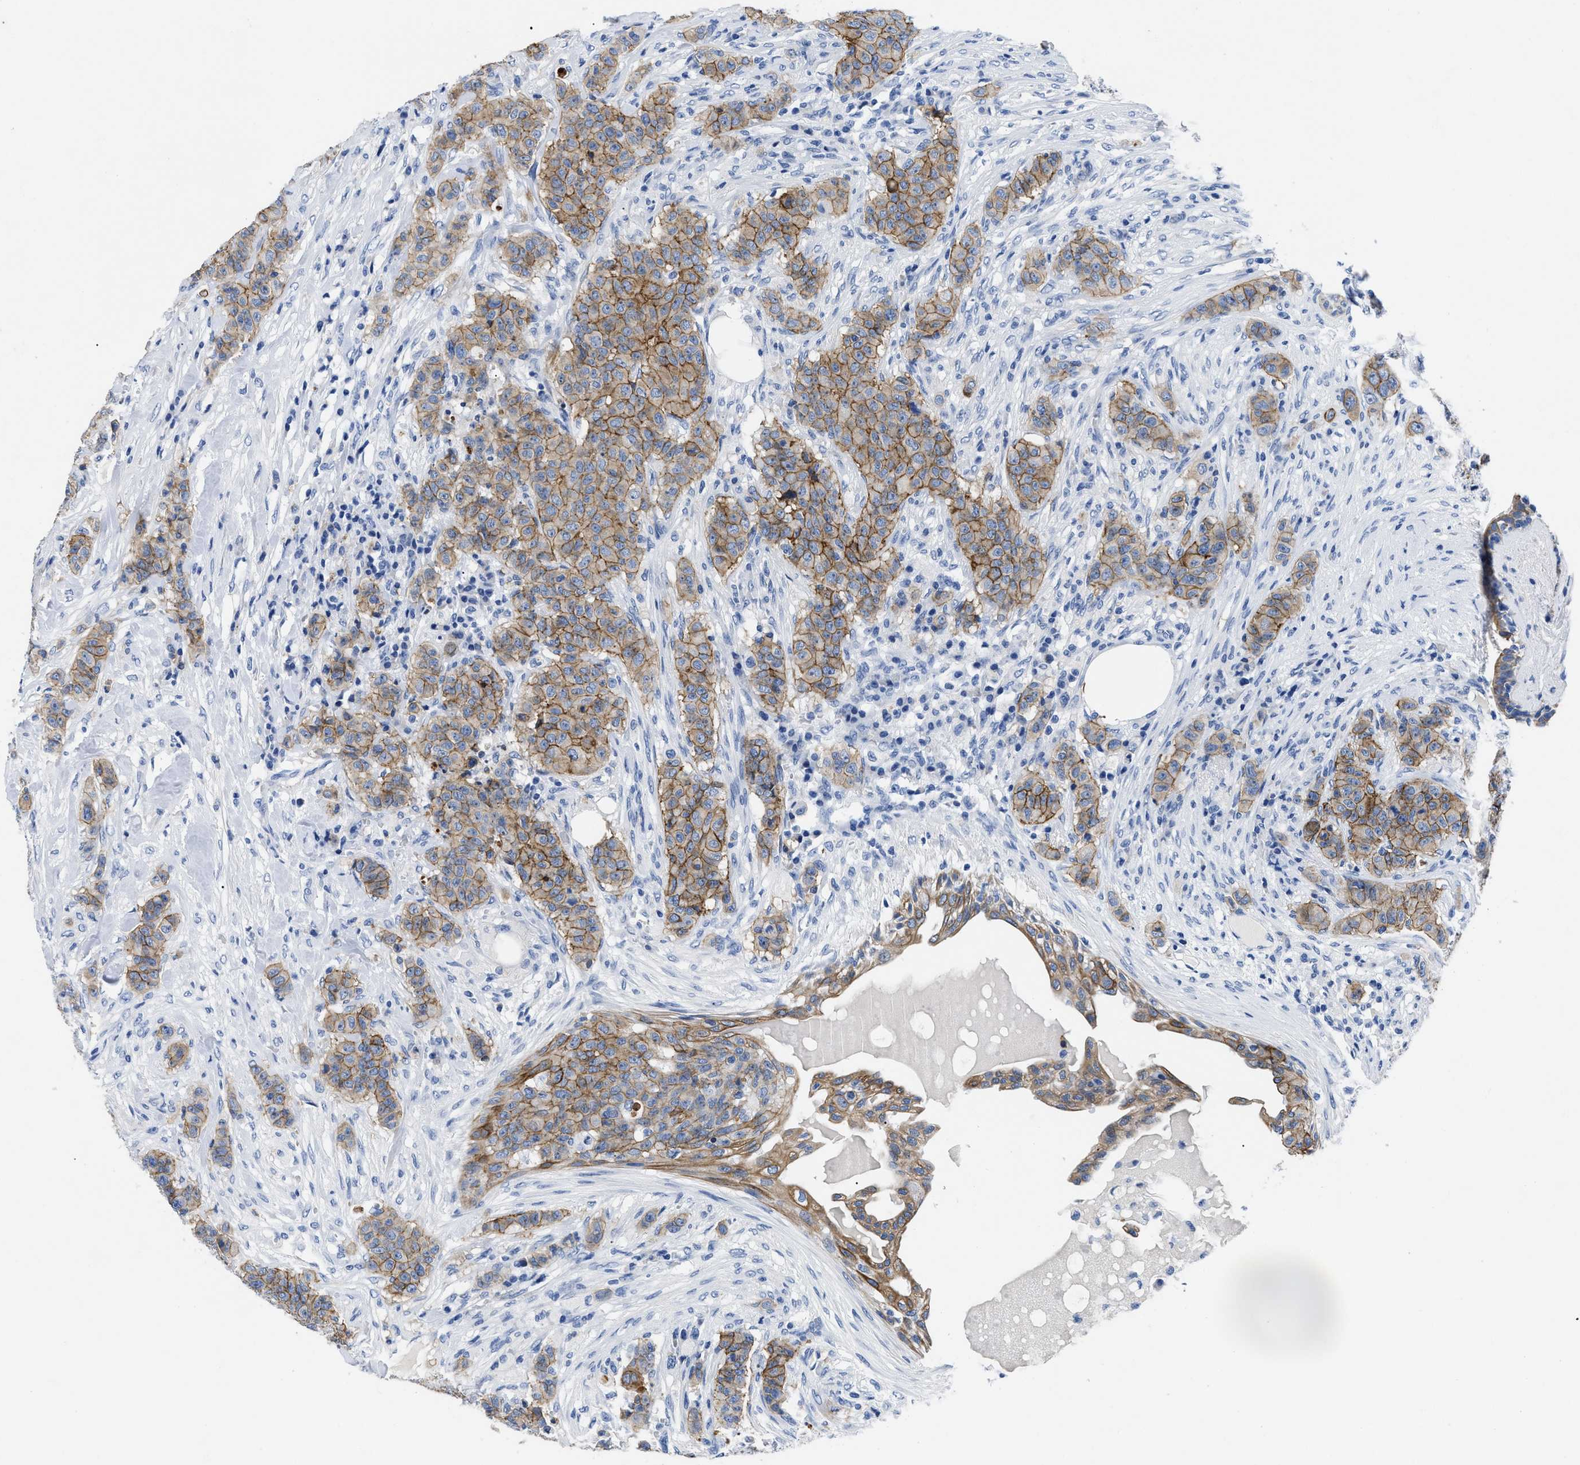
{"staining": {"intensity": "moderate", "quantity": ">75%", "location": "cytoplasmic/membranous"}, "tissue": "breast cancer", "cell_type": "Tumor cells", "image_type": "cancer", "snomed": [{"axis": "morphology", "description": "Normal tissue, NOS"}, {"axis": "morphology", "description": "Duct carcinoma"}, {"axis": "topography", "description": "Breast"}], "caption": "Moderate cytoplasmic/membranous staining is identified in about >75% of tumor cells in breast intraductal carcinoma. (Brightfield microscopy of DAB IHC at high magnification).", "gene": "TMEM68", "patient": {"sex": "female", "age": 40}}